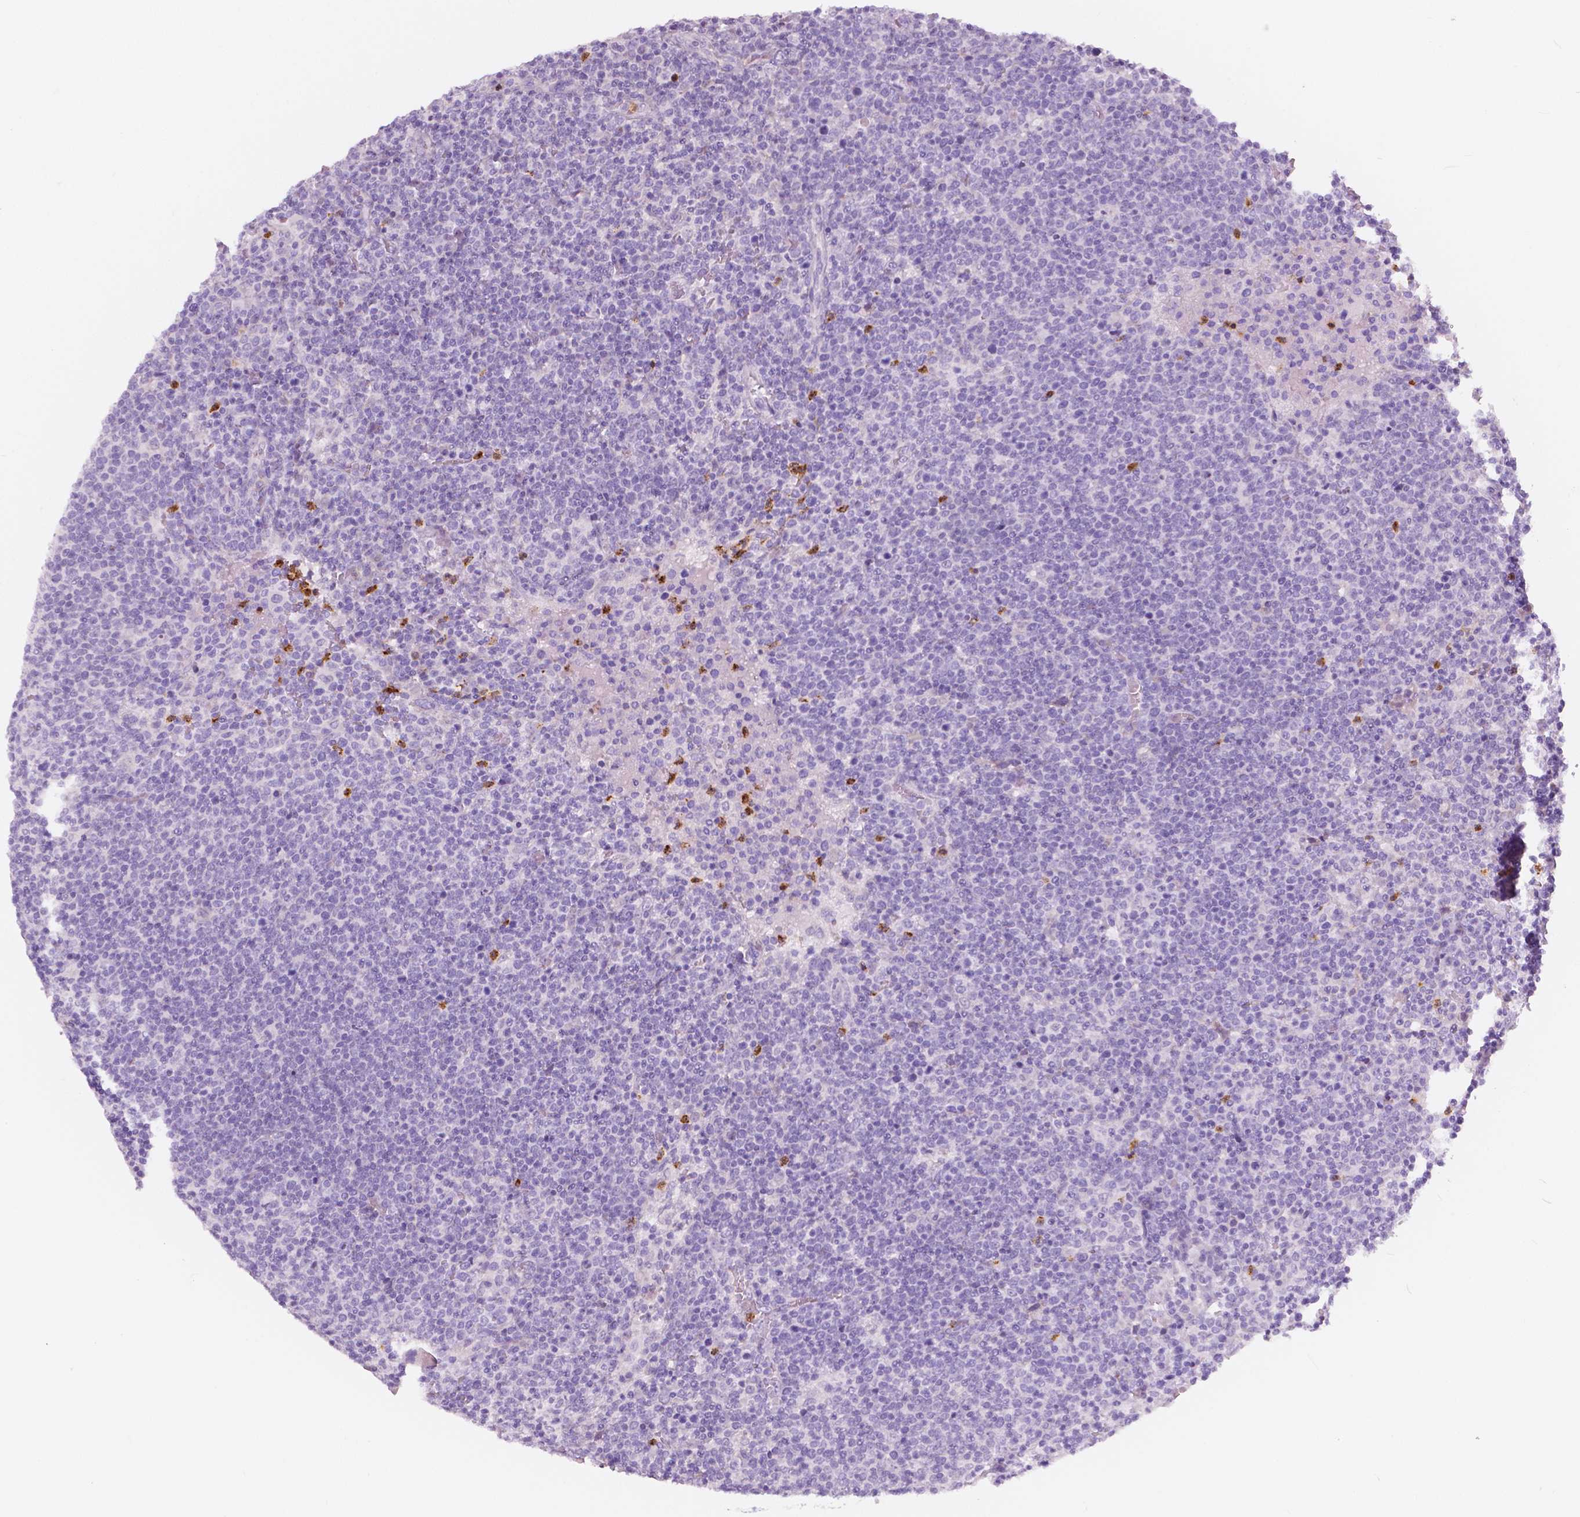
{"staining": {"intensity": "negative", "quantity": "none", "location": "none"}, "tissue": "lymphoma", "cell_type": "Tumor cells", "image_type": "cancer", "snomed": [{"axis": "morphology", "description": "Malignant lymphoma, non-Hodgkin's type, High grade"}, {"axis": "topography", "description": "Lymph node"}], "caption": "Immunohistochemistry photomicrograph of high-grade malignant lymphoma, non-Hodgkin's type stained for a protein (brown), which displays no positivity in tumor cells. The staining is performed using DAB (3,3'-diaminobenzidine) brown chromogen with nuclei counter-stained in using hematoxylin.", "gene": "CXCR2", "patient": {"sex": "male", "age": 61}}